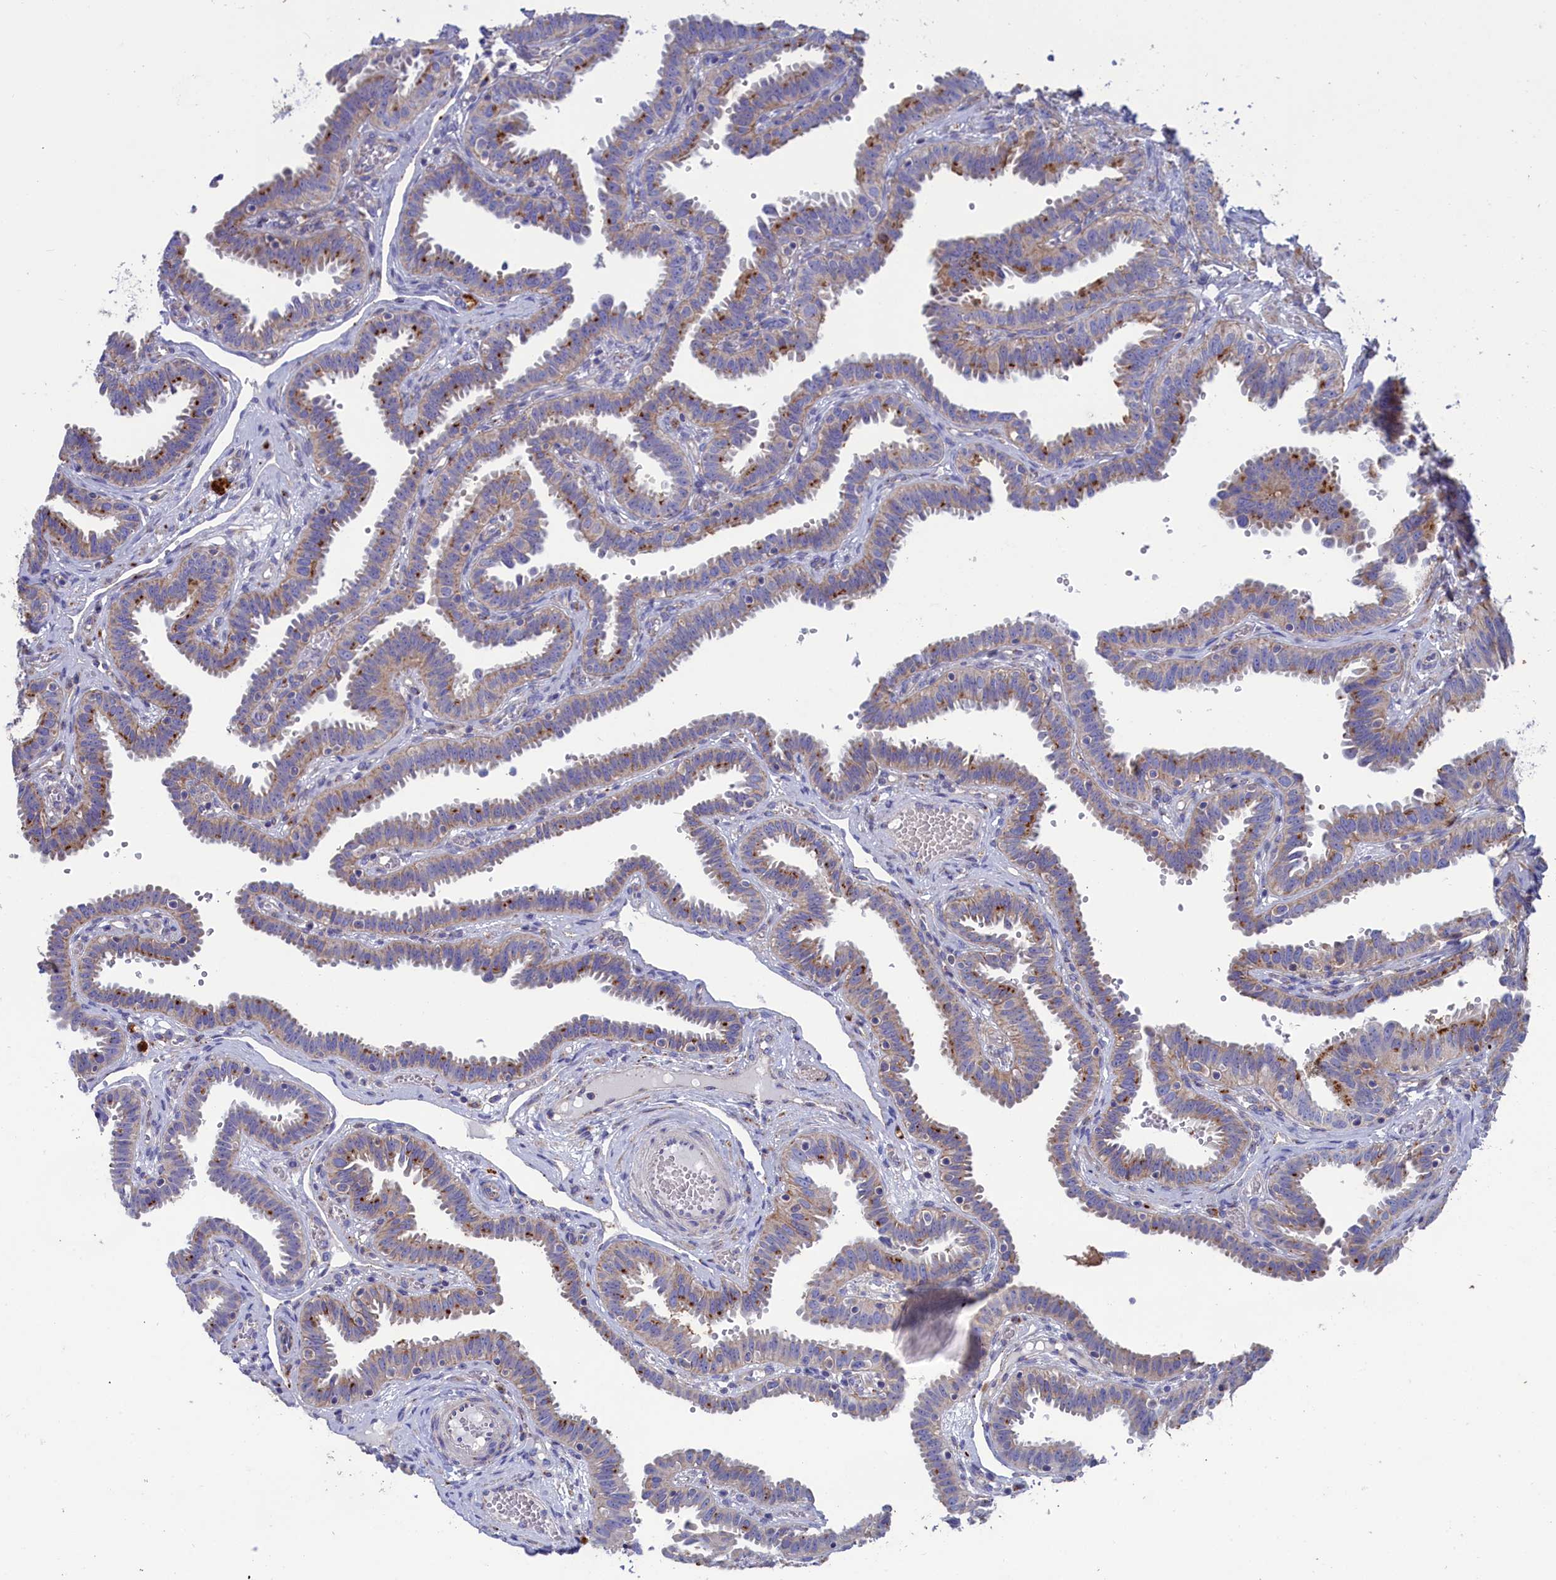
{"staining": {"intensity": "moderate", "quantity": "25%-75%", "location": "cytoplasmic/membranous"}, "tissue": "fallopian tube", "cell_type": "Glandular cells", "image_type": "normal", "snomed": [{"axis": "morphology", "description": "Normal tissue, NOS"}, {"axis": "topography", "description": "Fallopian tube"}], "caption": "A brown stain highlights moderate cytoplasmic/membranous positivity of a protein in glandular cells of unremarkable human fallopian tube.", "gene": "WDR6", "patient": {"sex": "female", "age": 37}}